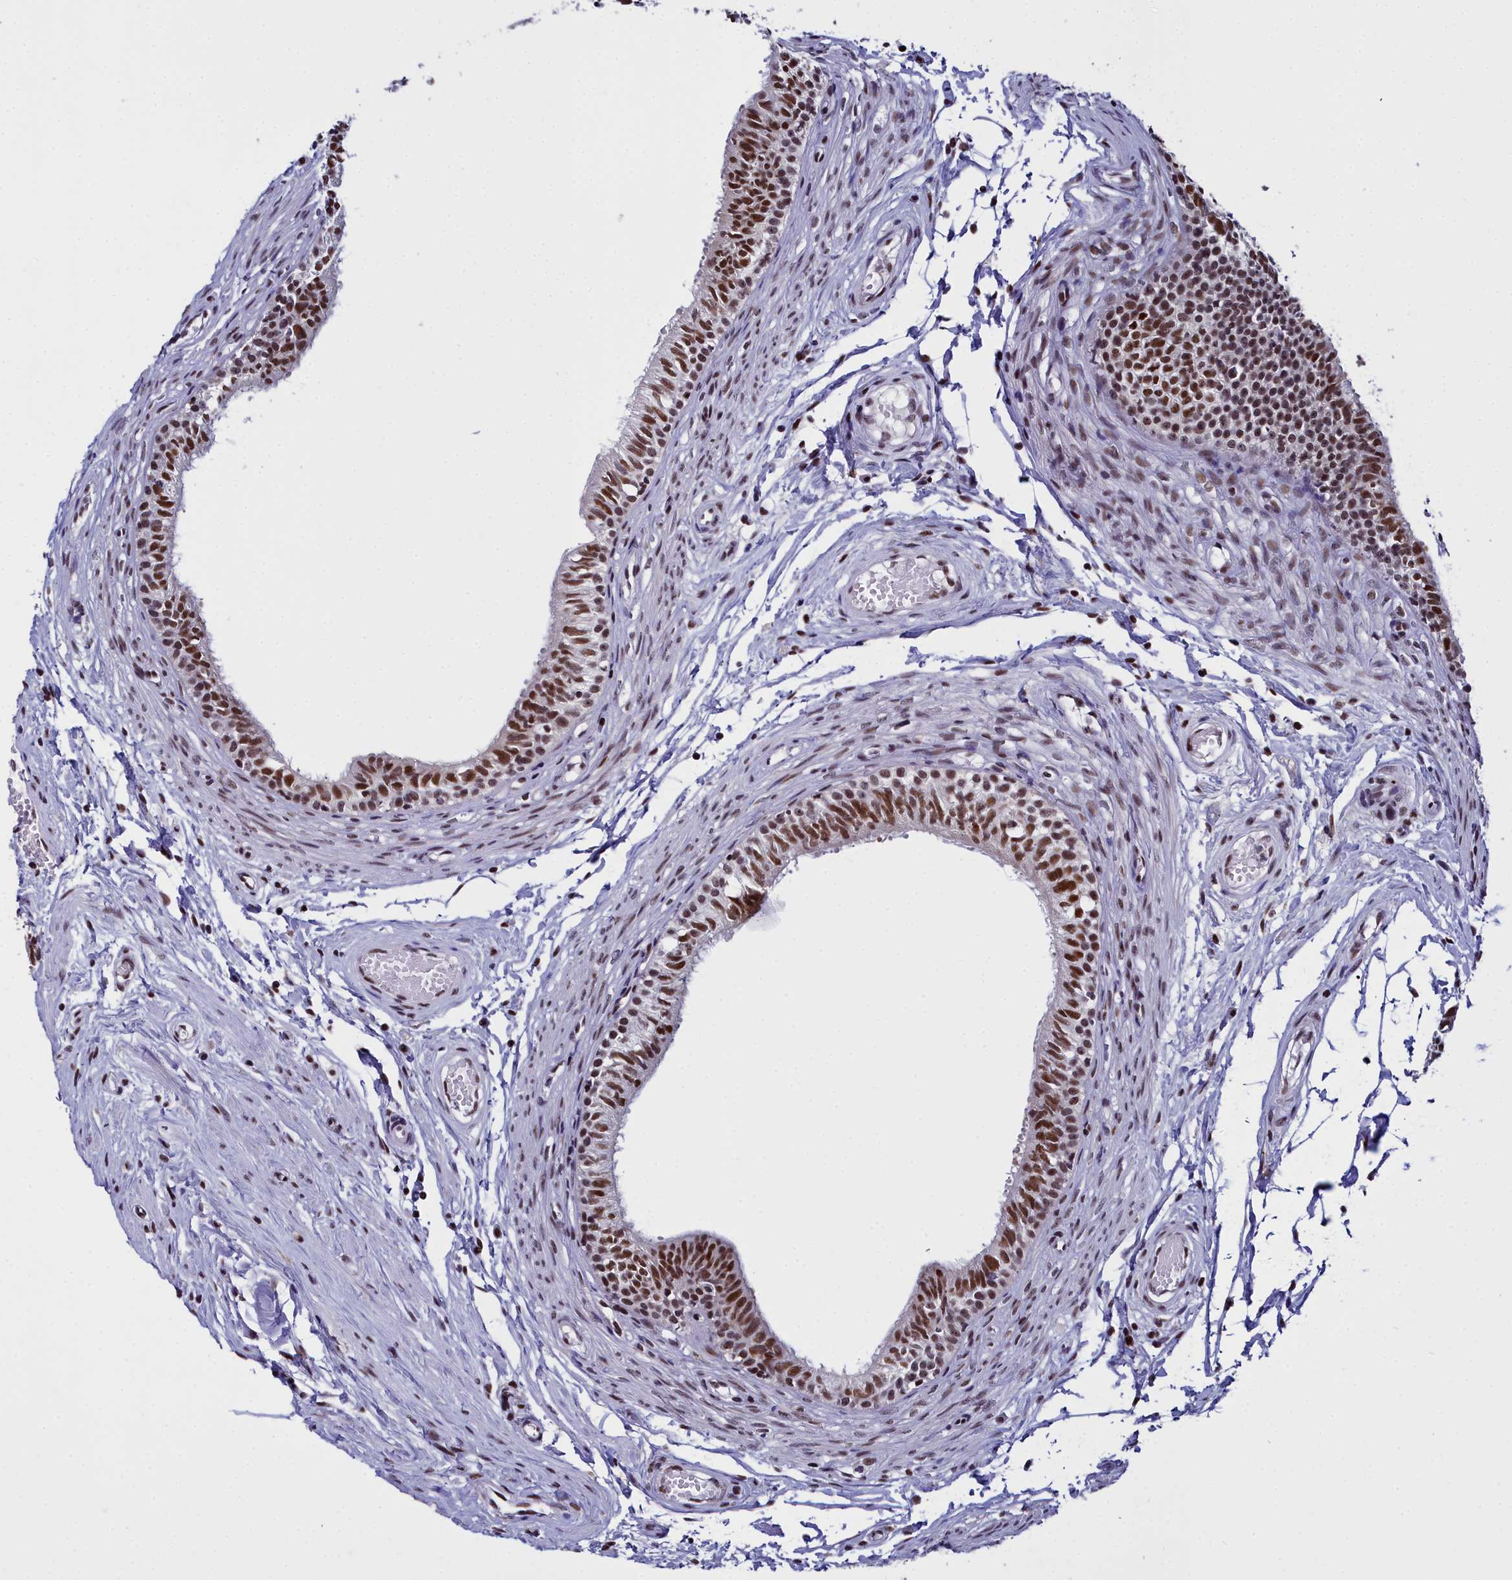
{"staining": {"intensity": "strong", "quantity": ">75%", "location": "nuclear"}, "tissue": "epididymis", "cell_type": "Glandular cells", "image_type": "normal", "snomed": [{"axis": "morphology", "description": "Normal tissue, NOS"}, {"axis": "topography", "description": "Epididymis, spermatic cord, NOS"}], "caption": "Immunohistochemistry micrograph of normal human epididymis stained for a protein (brown), which reveals high levels of strong nuclear expression in about >75% of glandular cells.", "gene": "CCDC97", "patient": {"sex": "male", "age": 22}}